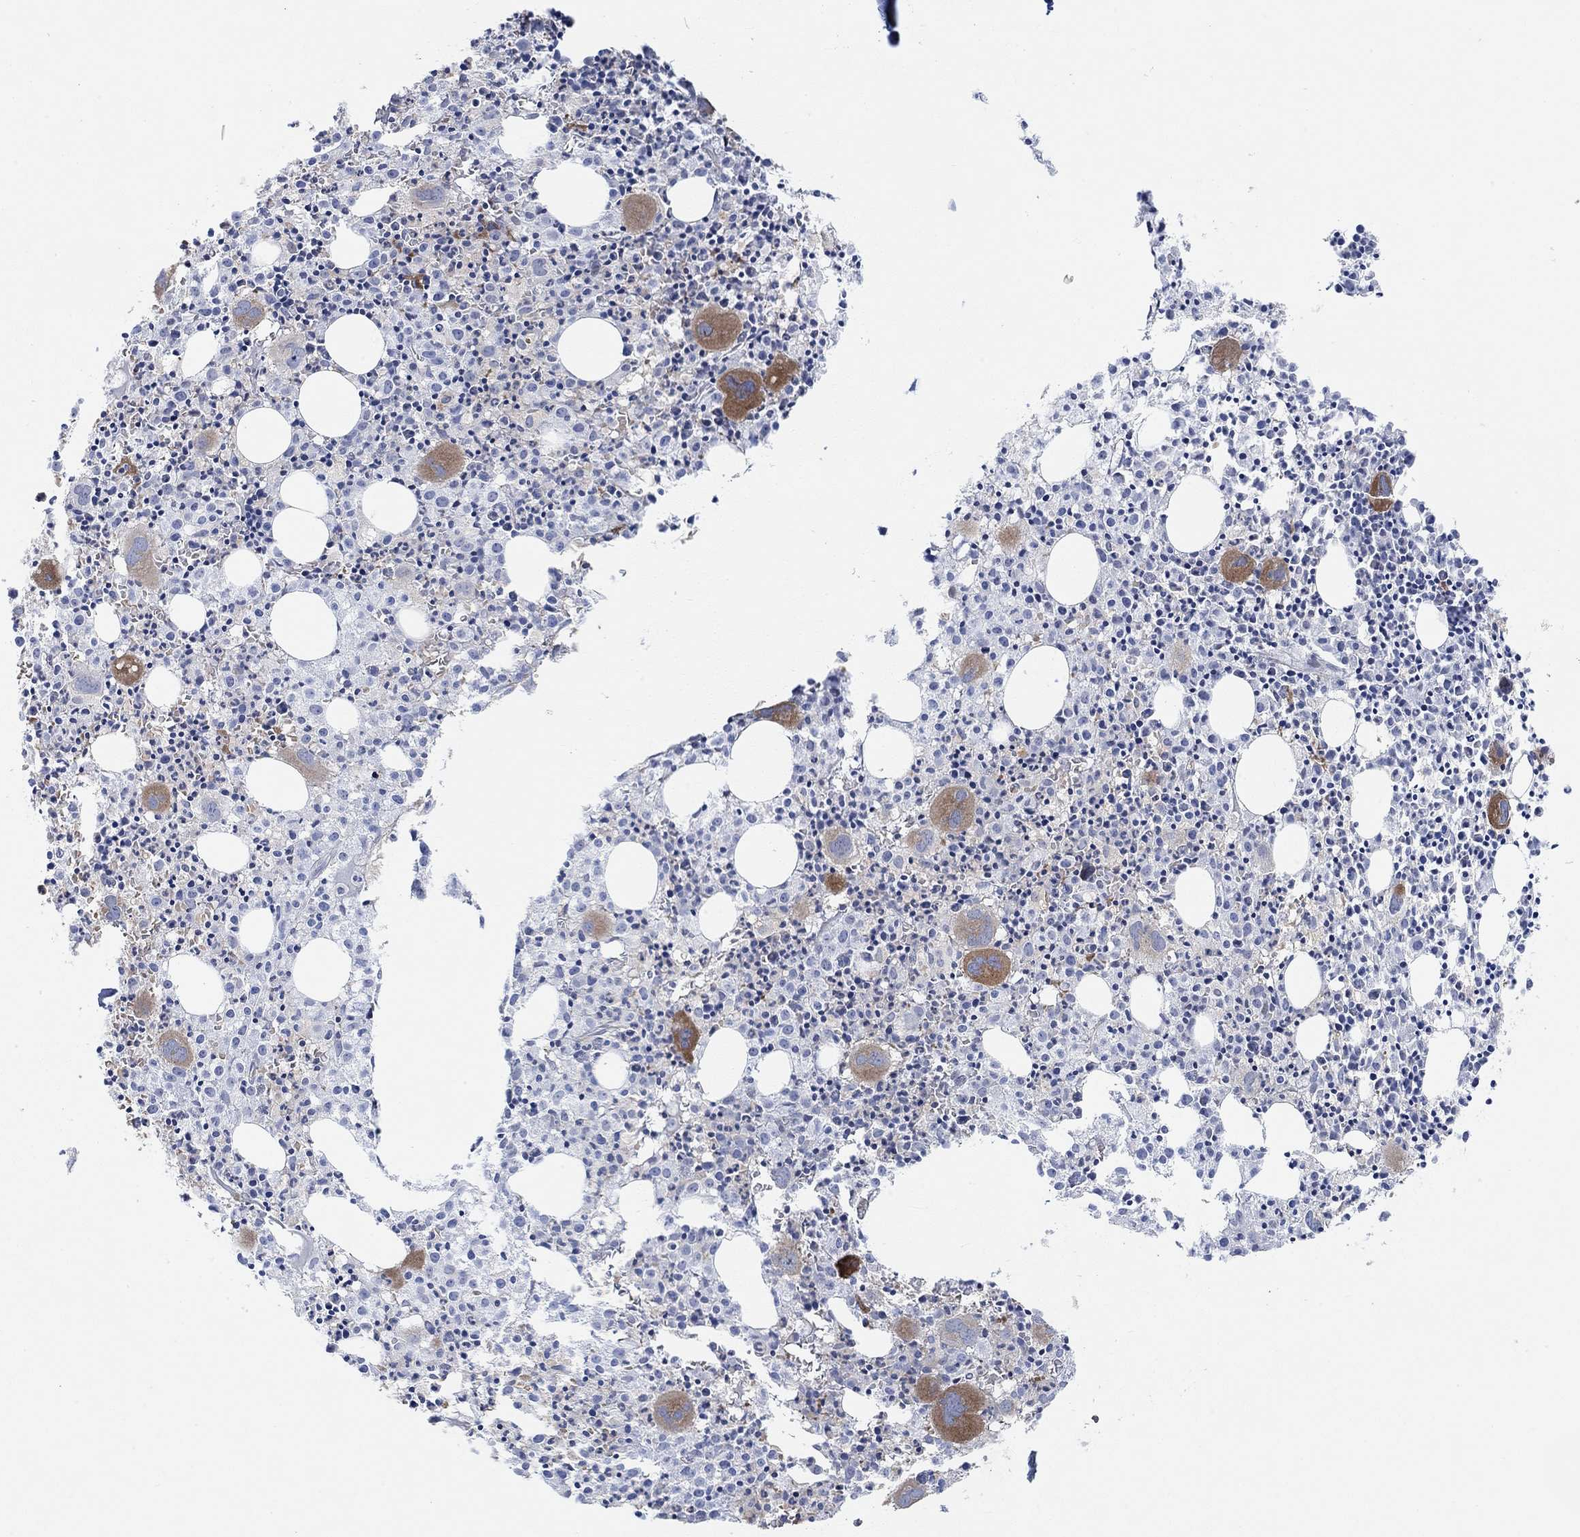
{"staining": {"intensity": "strong", "quantity": "<25%", "location": "cytoplasmic/membranous"}, "tissue": "bone marrow", "cell_type": "Hematopoietic cells", "image_type": "normal", "snomed": [{"axis": "morphology", "description": "Normal tissue, NOS"}, {"axis": "morphology", "description": "Inflammation, NOS"}, {"axis": "topography", "description": "Bone marrow"}], "caption": "Bone marrow stained for a protein (brown) displays strong cytoplasmic/membranous positive positivity in about <25% of hematopoietic cells.", "gene": "PMFBP1", "patient": {"sex": "male", "age": 3}}